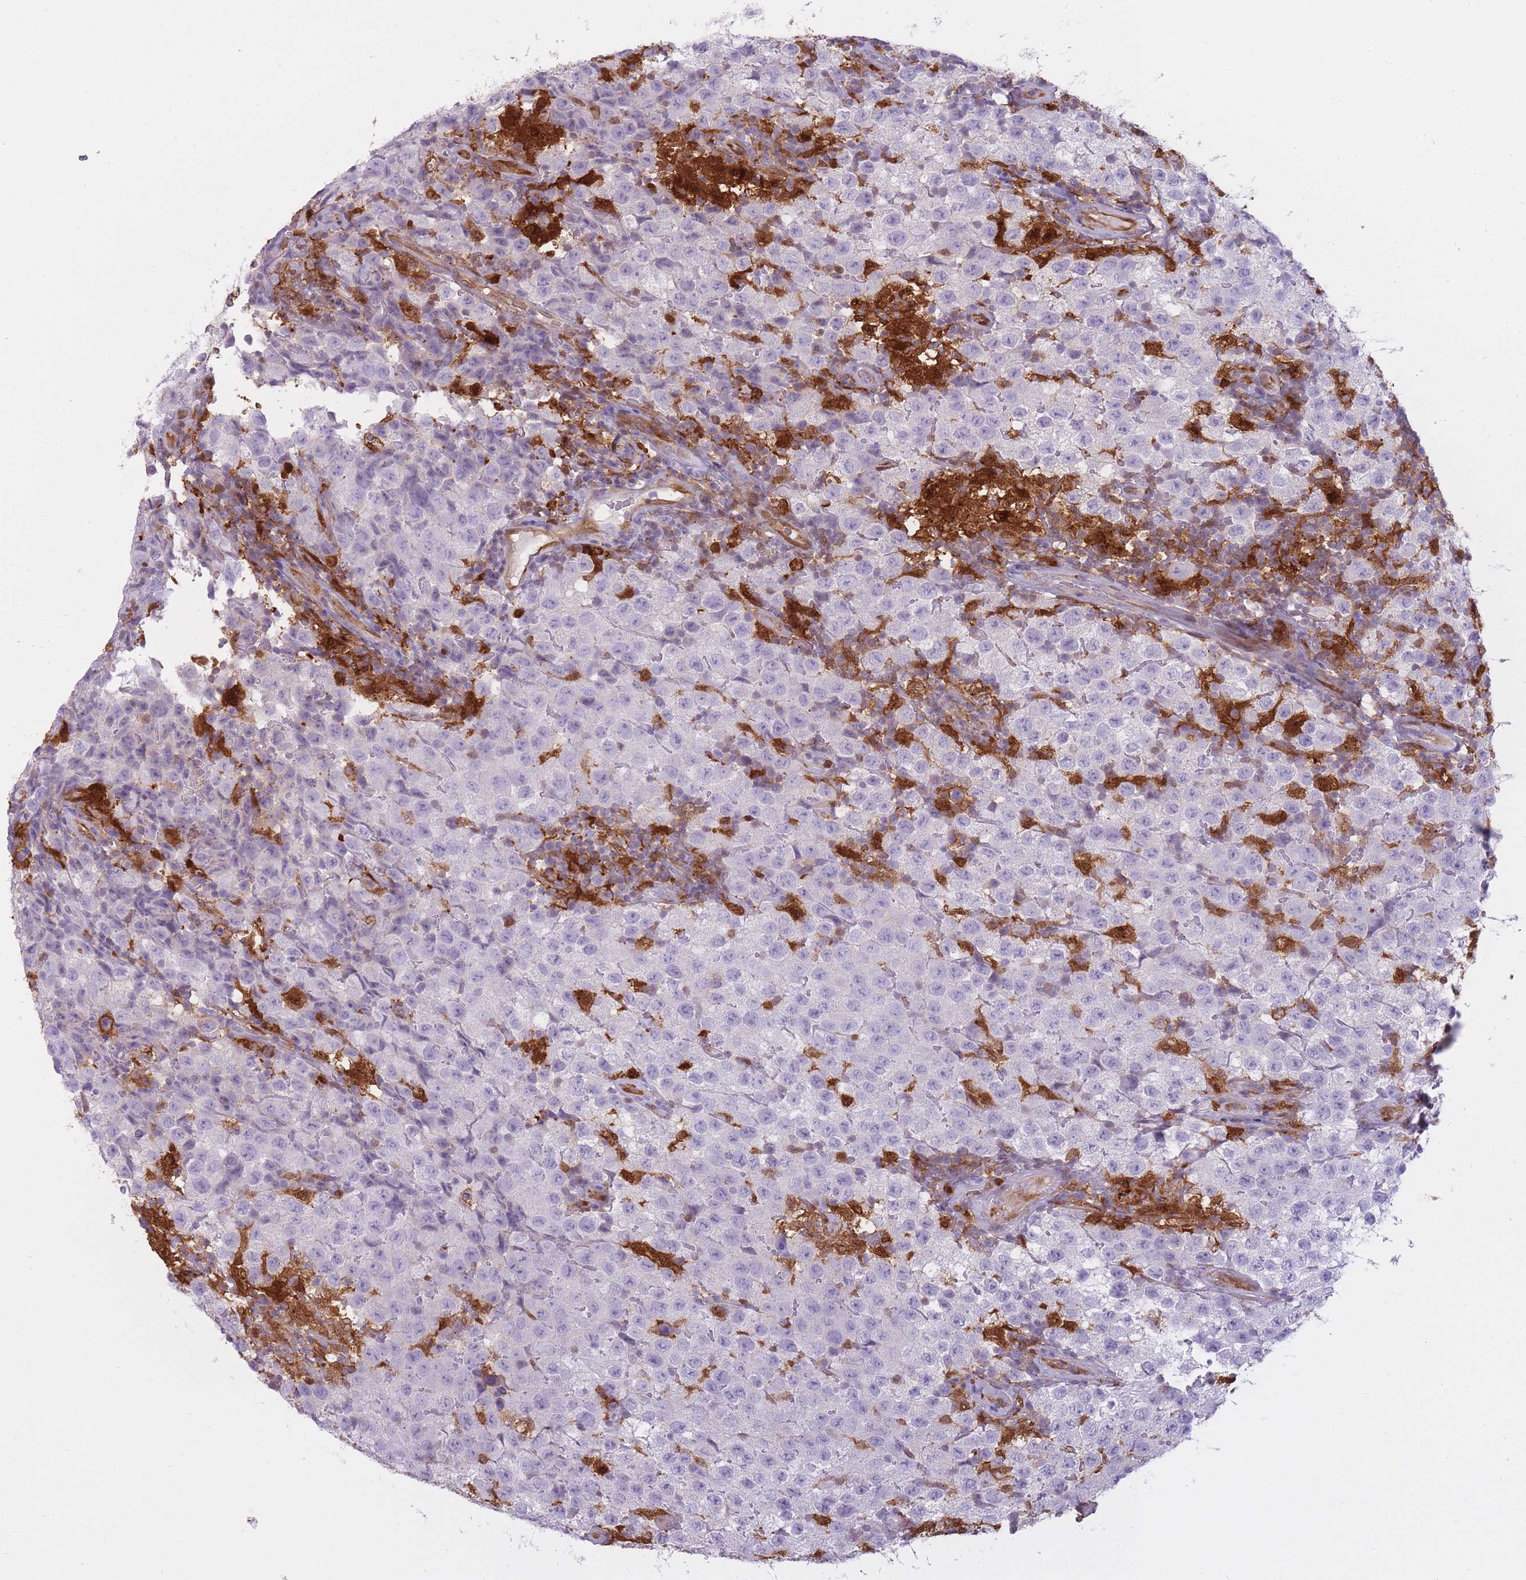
{"staining": {"intensity": "negative", "quantity": "none", "location": "none"}, "tissue": "testis cancer", "cell_type": "Tumor cells", "image_type": "cancer", "snomed": [{"axis": "morphology", "description": "Seminoma, NOS"}, {"axis": "morphology", "description": "Carcinoma, Embryonal, NOS"}, {"axis": "topography", "description": "Testis"}], "caption": "High magnification brightfield microscopy of seminoma (testis) stained with DAB (brown) and counterstained with hematoxylin (blue): tumor cells show no significant staining. Nuclei are stained in blue.", "gene": "LGALS9", "patient": {"sex": "male", "age": 41}}